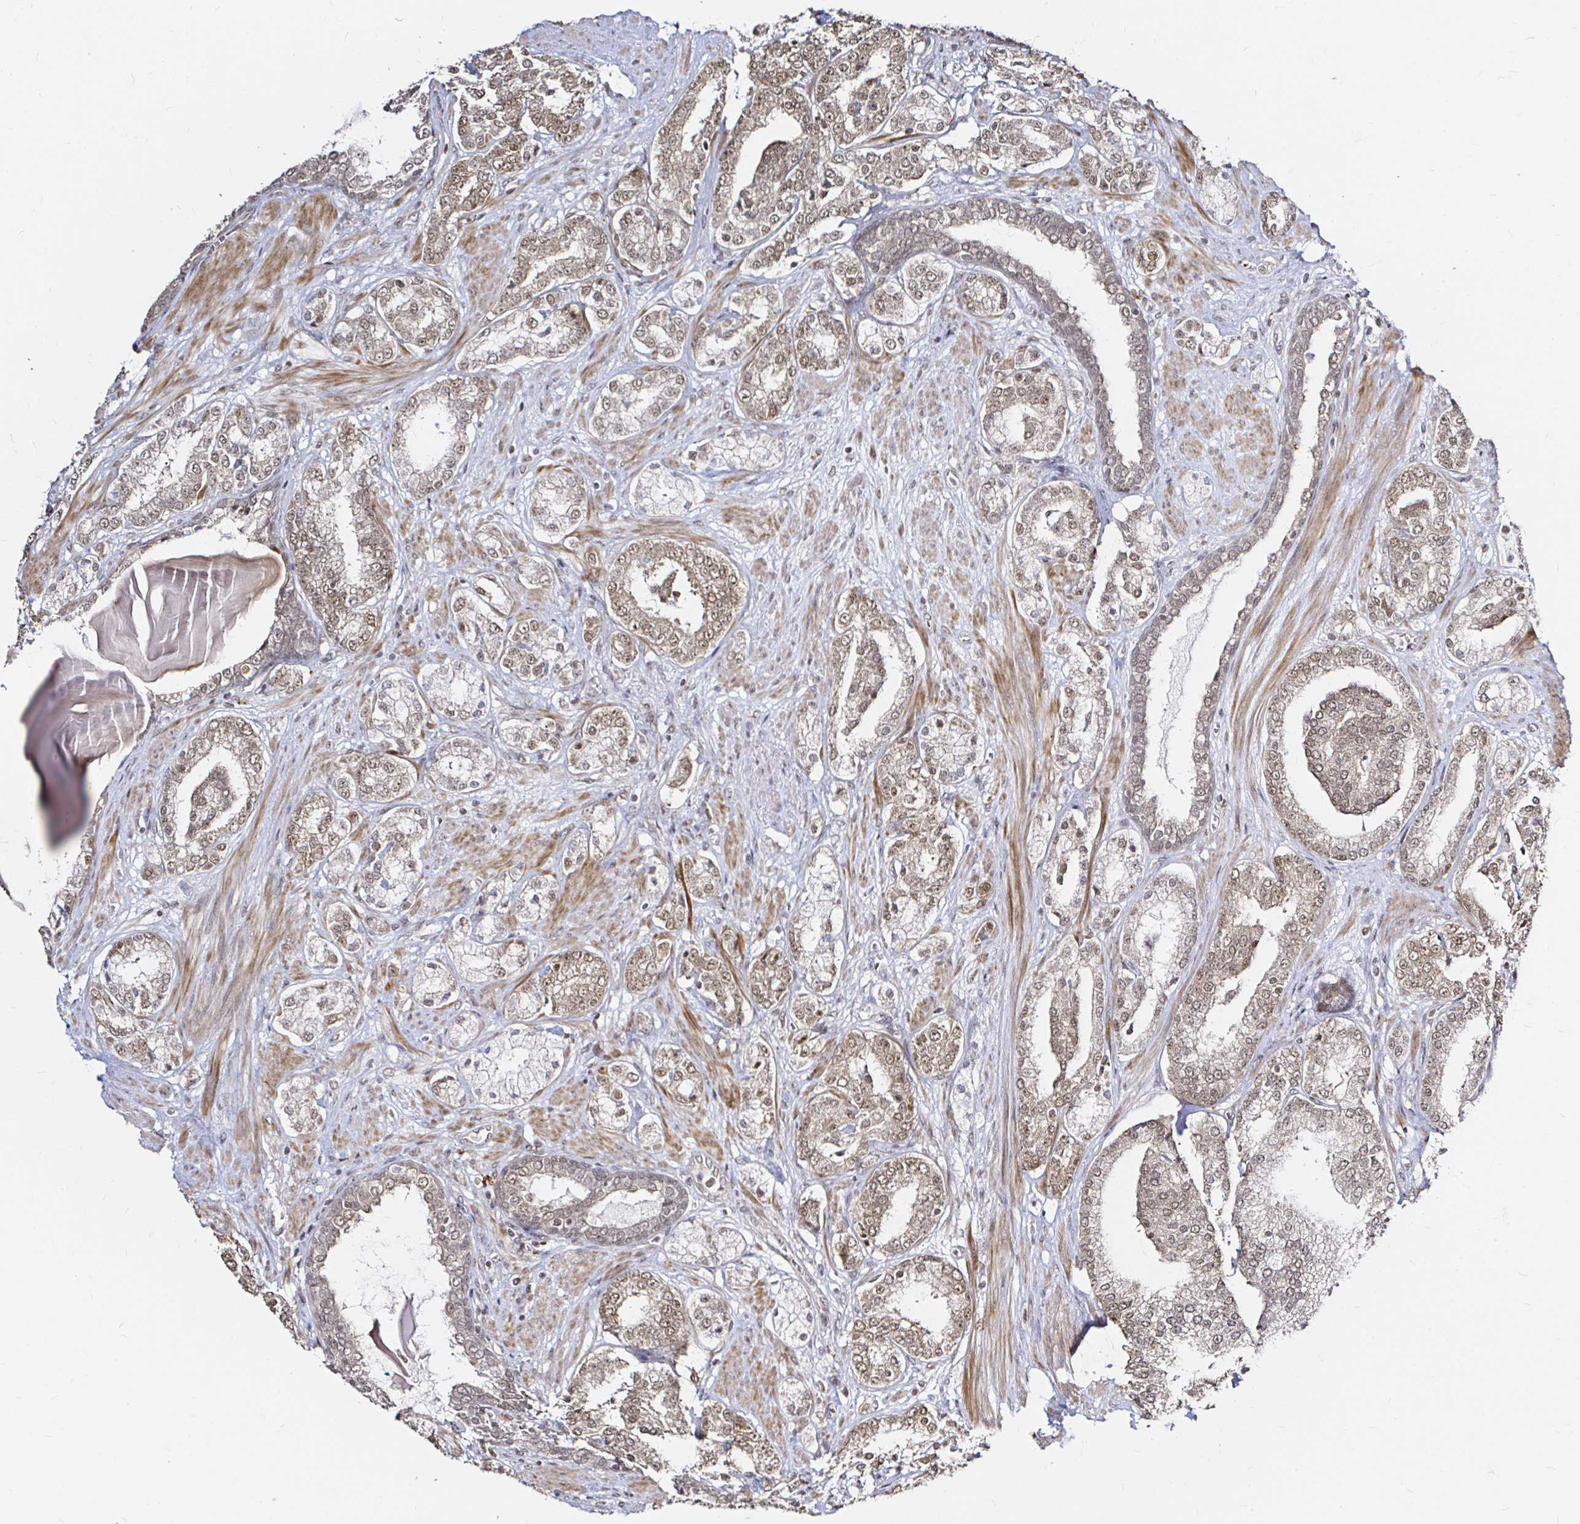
{"staining": {"intensity": "moderate", "quantity": ">75%", "location": "cytoplasmic/membranous,nuclear"}, "tissue": "prostate cancer", "cell_type": "Tumor cells", "image_type": "cancer", "snomed": [{"axis": "morphology", "description": "Adenocarcinoma, High grade"}, {"axis": "topography", "description": "Prostate"}], "caption": "High-magnification brightfield microscopy of prostate cancer stained with DAB (brown) and counterstained with hematoxylin (blue). tumor cells exhibit moderate cytoplasmic/membranous and nuclear staining is present in approximately>75% of cells. (Brightfield microscopy of DAB IHC at high magnification).", "gene": "SNRPC", "patient": {"sex": "male", "age": 62}}